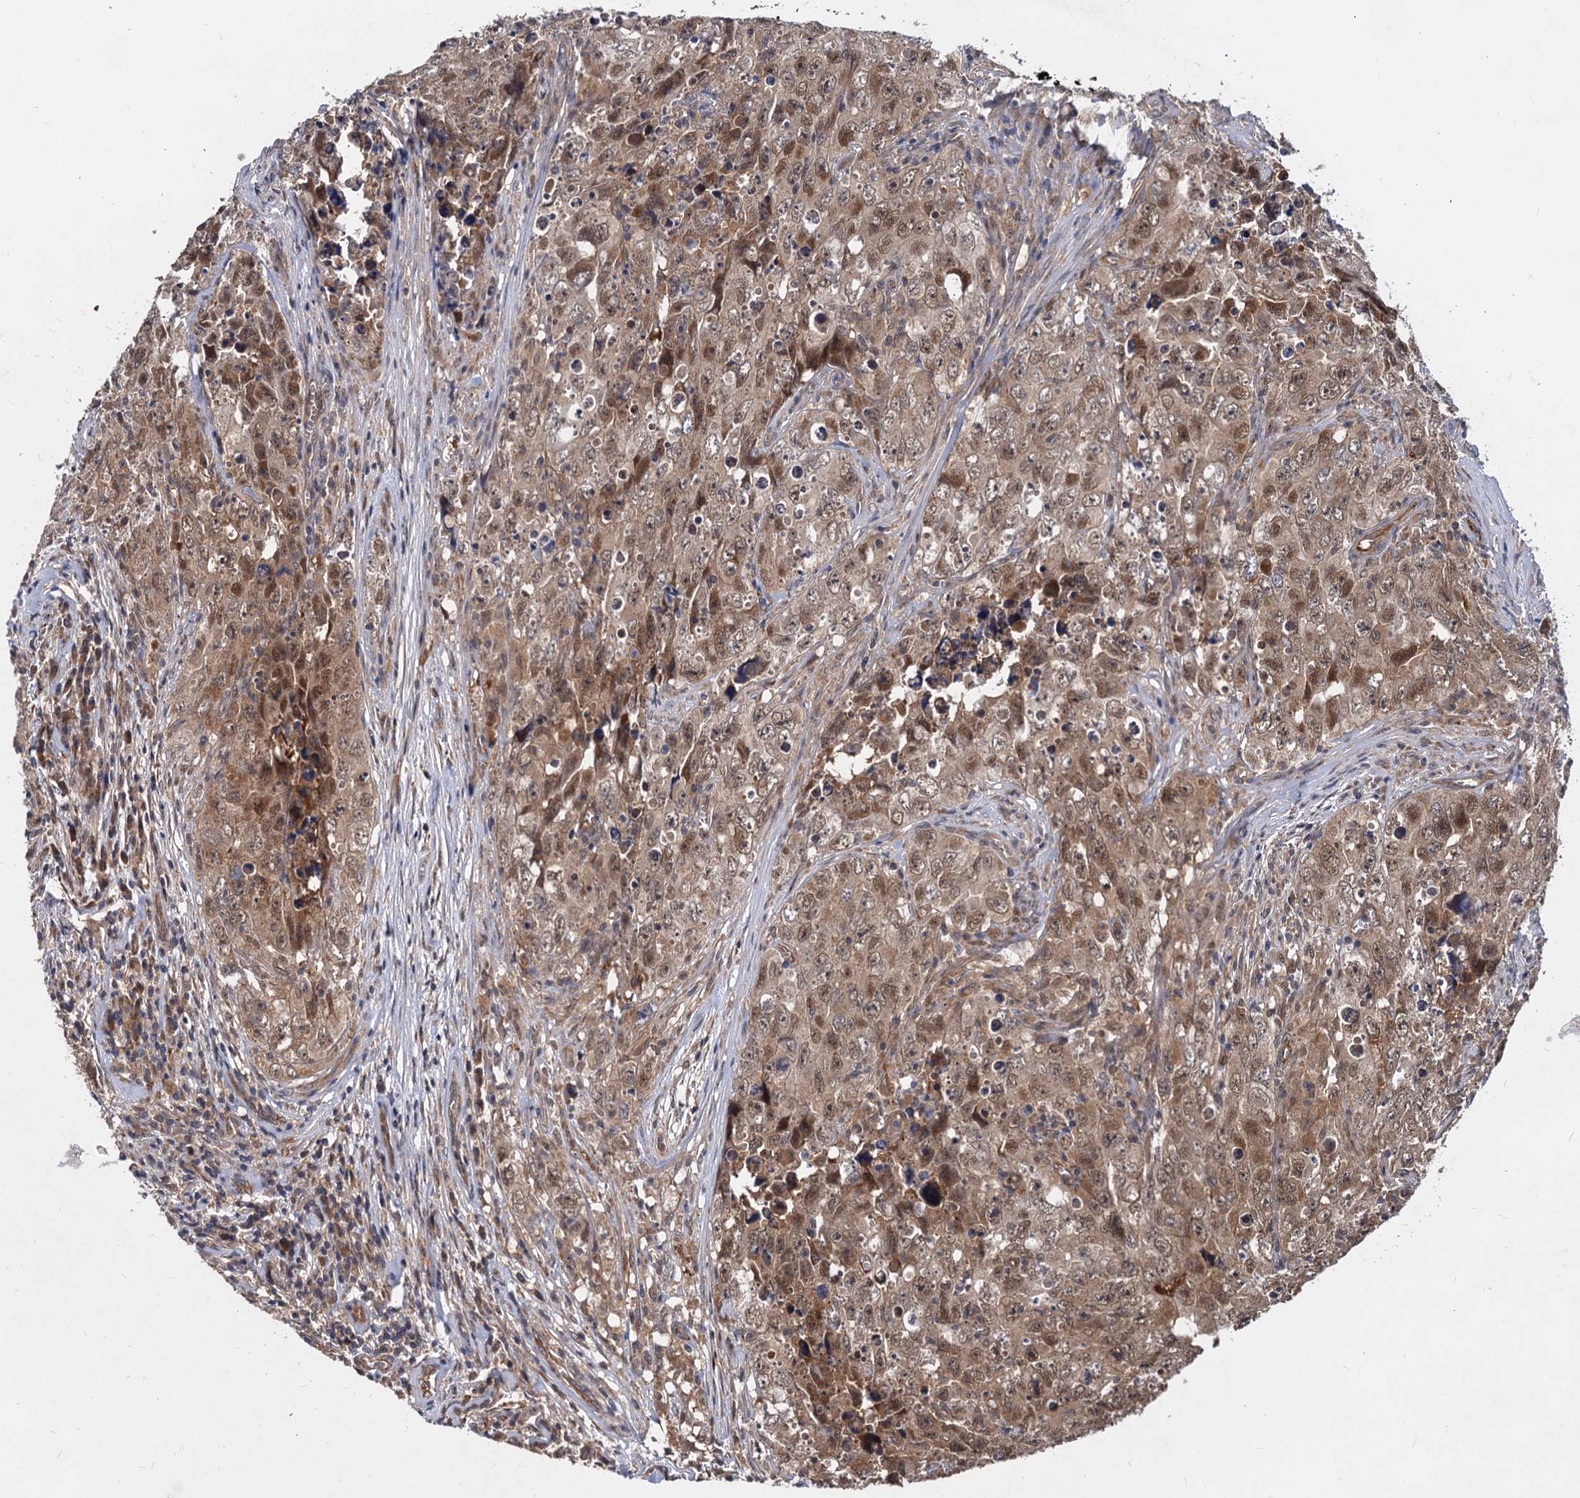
{"staining": {"intensity": "moderate", "quantity": ">75%", "location": "nuclear"}, "tissue": "testis cancer", "cell_type": "Tumor cells", "image_type": "cancer", "snomed": [{"axis": "morphology", "description": "Seminoma, NOS"}, {"axis": "morphology", "description": "Carcinoma, Embryonal, NOS"}, {"axis": "topography", "description": "Testis"}], "caption": "Protein analysis of seminoma (testis) tissue exhibits moderate nuclear staining in approximately >75% of tumor cells. (DAB (3,3'-diaminobenzidine) IHC with brightfield microscopy, high magnification).", "gene": "PSMD4", "patient": {"sex": "male", "age": 43}}